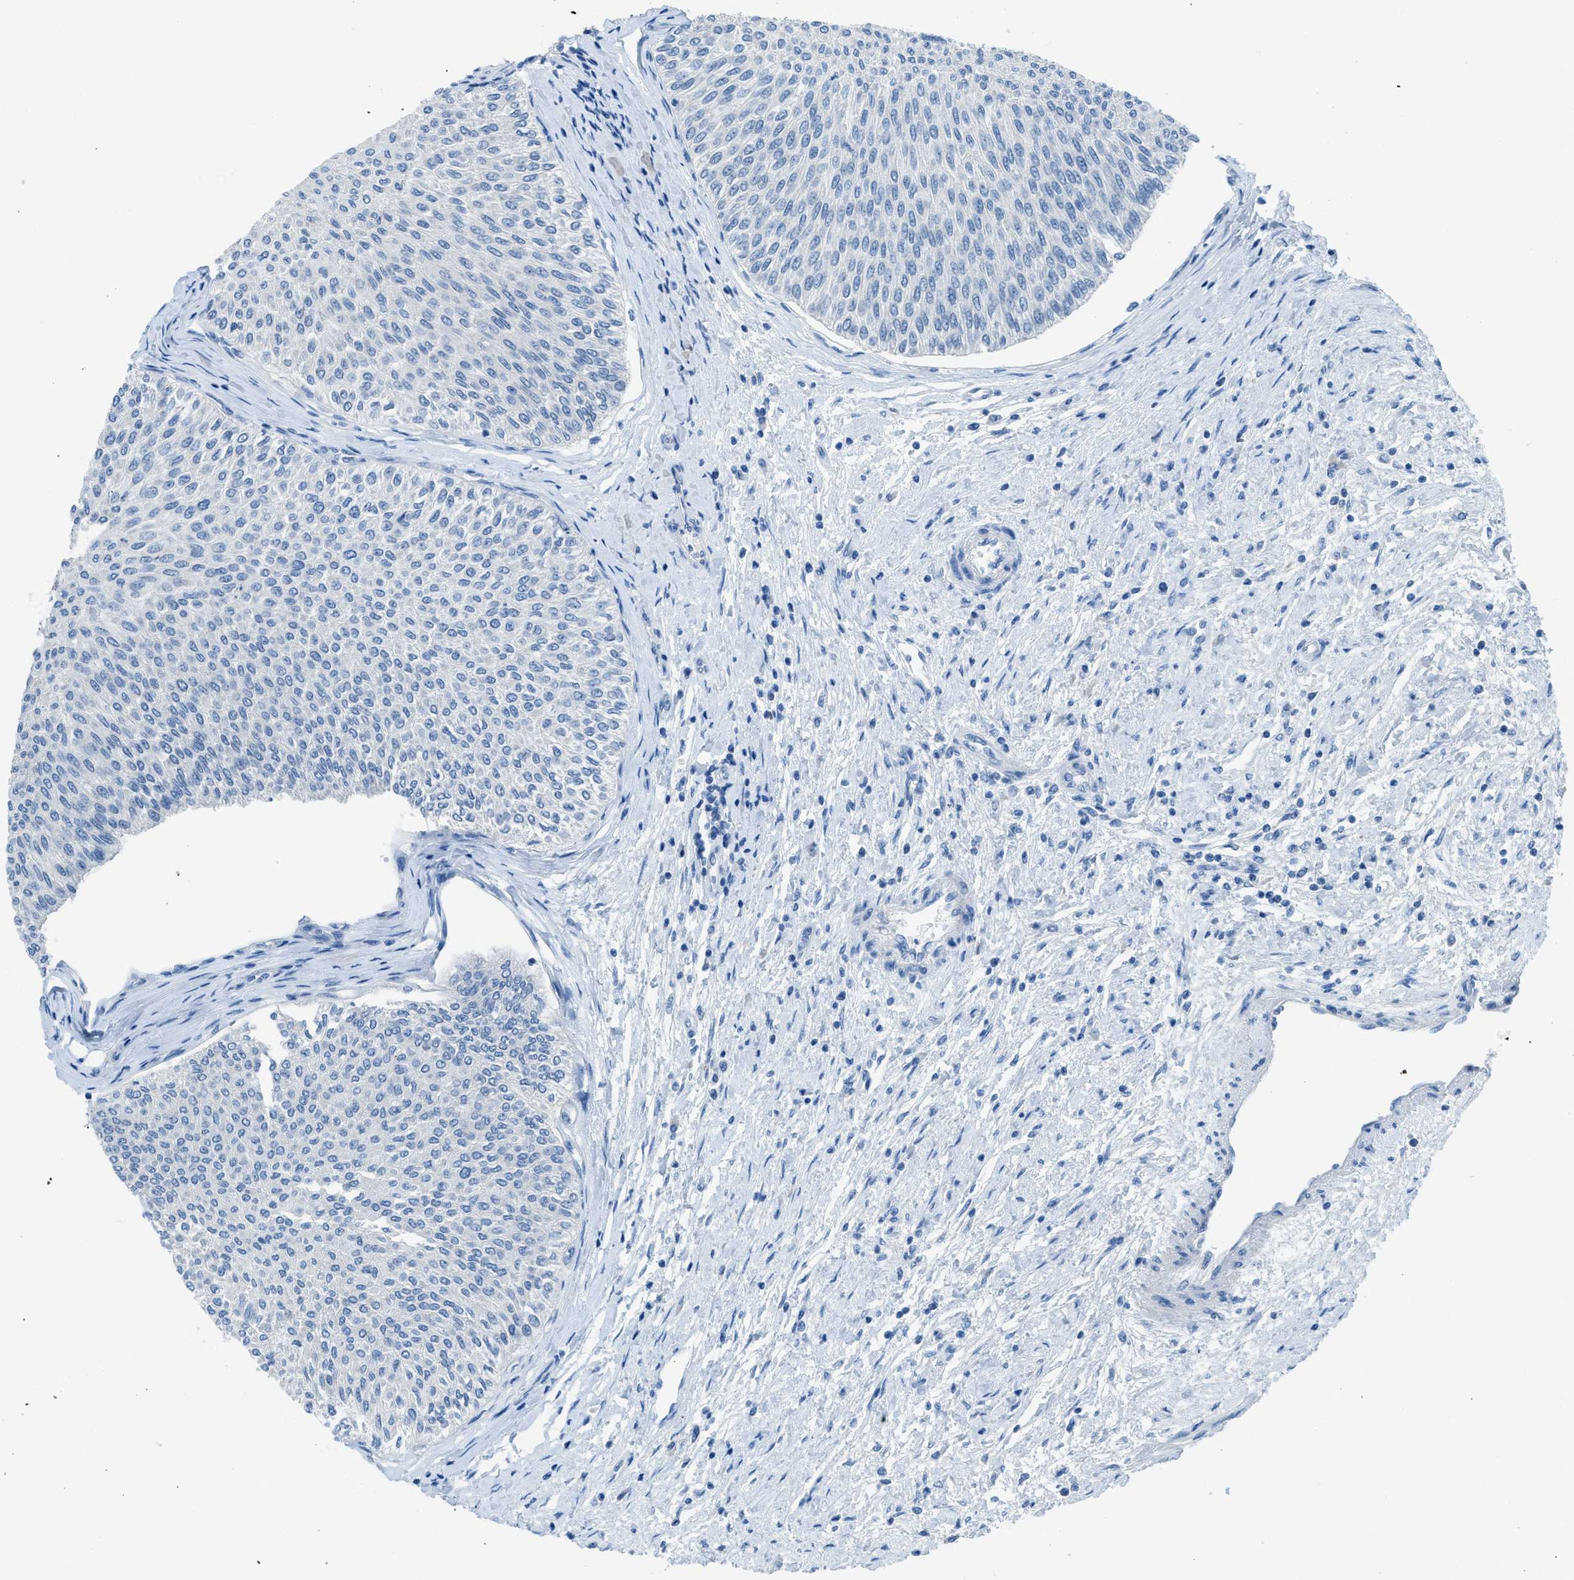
{"staining": {"intensity": "negative", "quantity": "none", "location": "none"}, "tissue": "urothelial cancer", "cell_type": "Tumor cells", "image_type": "cancer", "snomed": [{"axis": "morphology", "description": "Urothelial carcinoma, Low grade"}, {"axis": "topography", "description": "Urinary bladder"}], "caption": "The immunohistochemistry image has no significant staining in tumor cells of urothelial cancer tissue. (Immunohistochemistry (ihc), brightfield microscopy, high magnification).", "gene": "ACAN", "patient": {"sex": "male", "age": 78}}